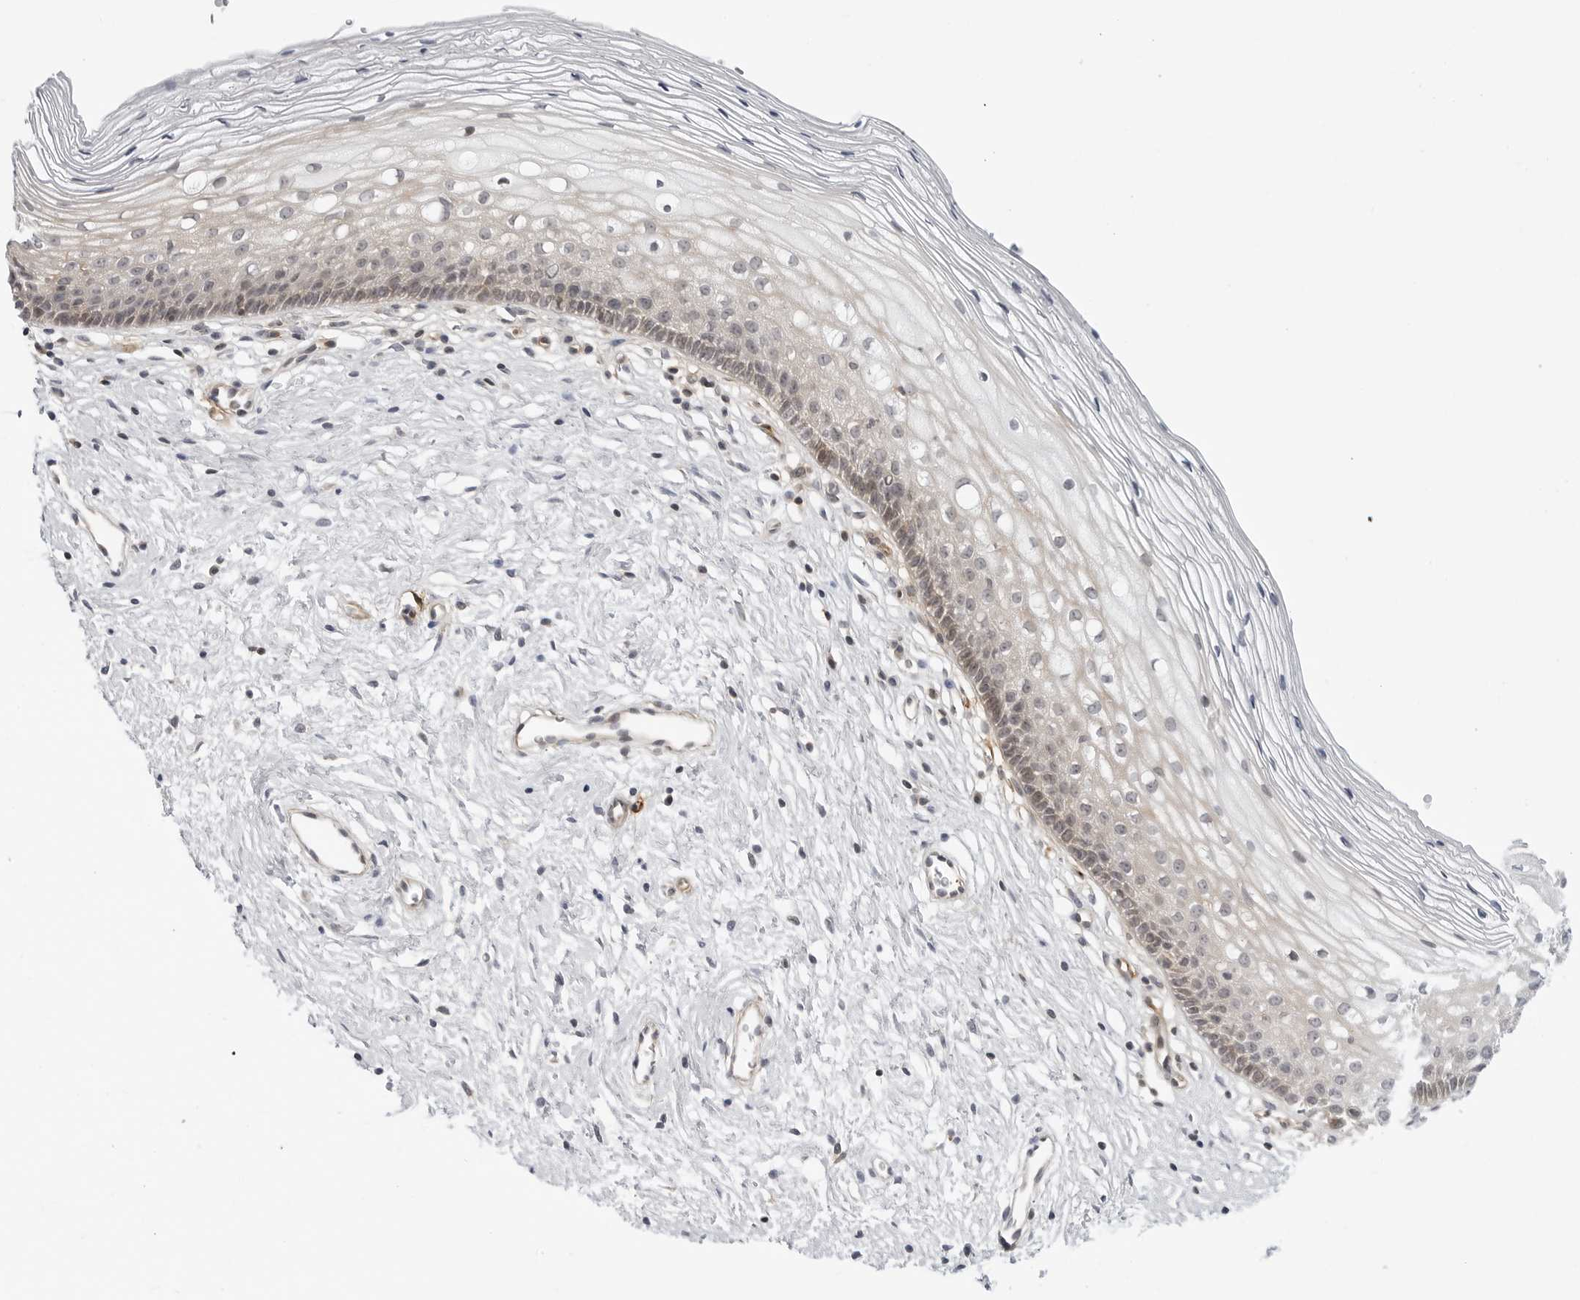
{"staining": {"intensity": "weak", "quantity": "<25%", "location": "cytoplasmic/membranous"}, "tissue": "cervix", "cell_type": "Glandular cells", "image_type": "normal", "snomed": [{"axis": "morphology", "description": "Normal tissue, NOS"}, {"axis": "topography", "description": "Cervix"}], "caption": "Photomicrograph shows no protein staining in glandular cells of normal cervix.", "gene": "STXBP3", "patient": {"sex": "female", "age": 27}}